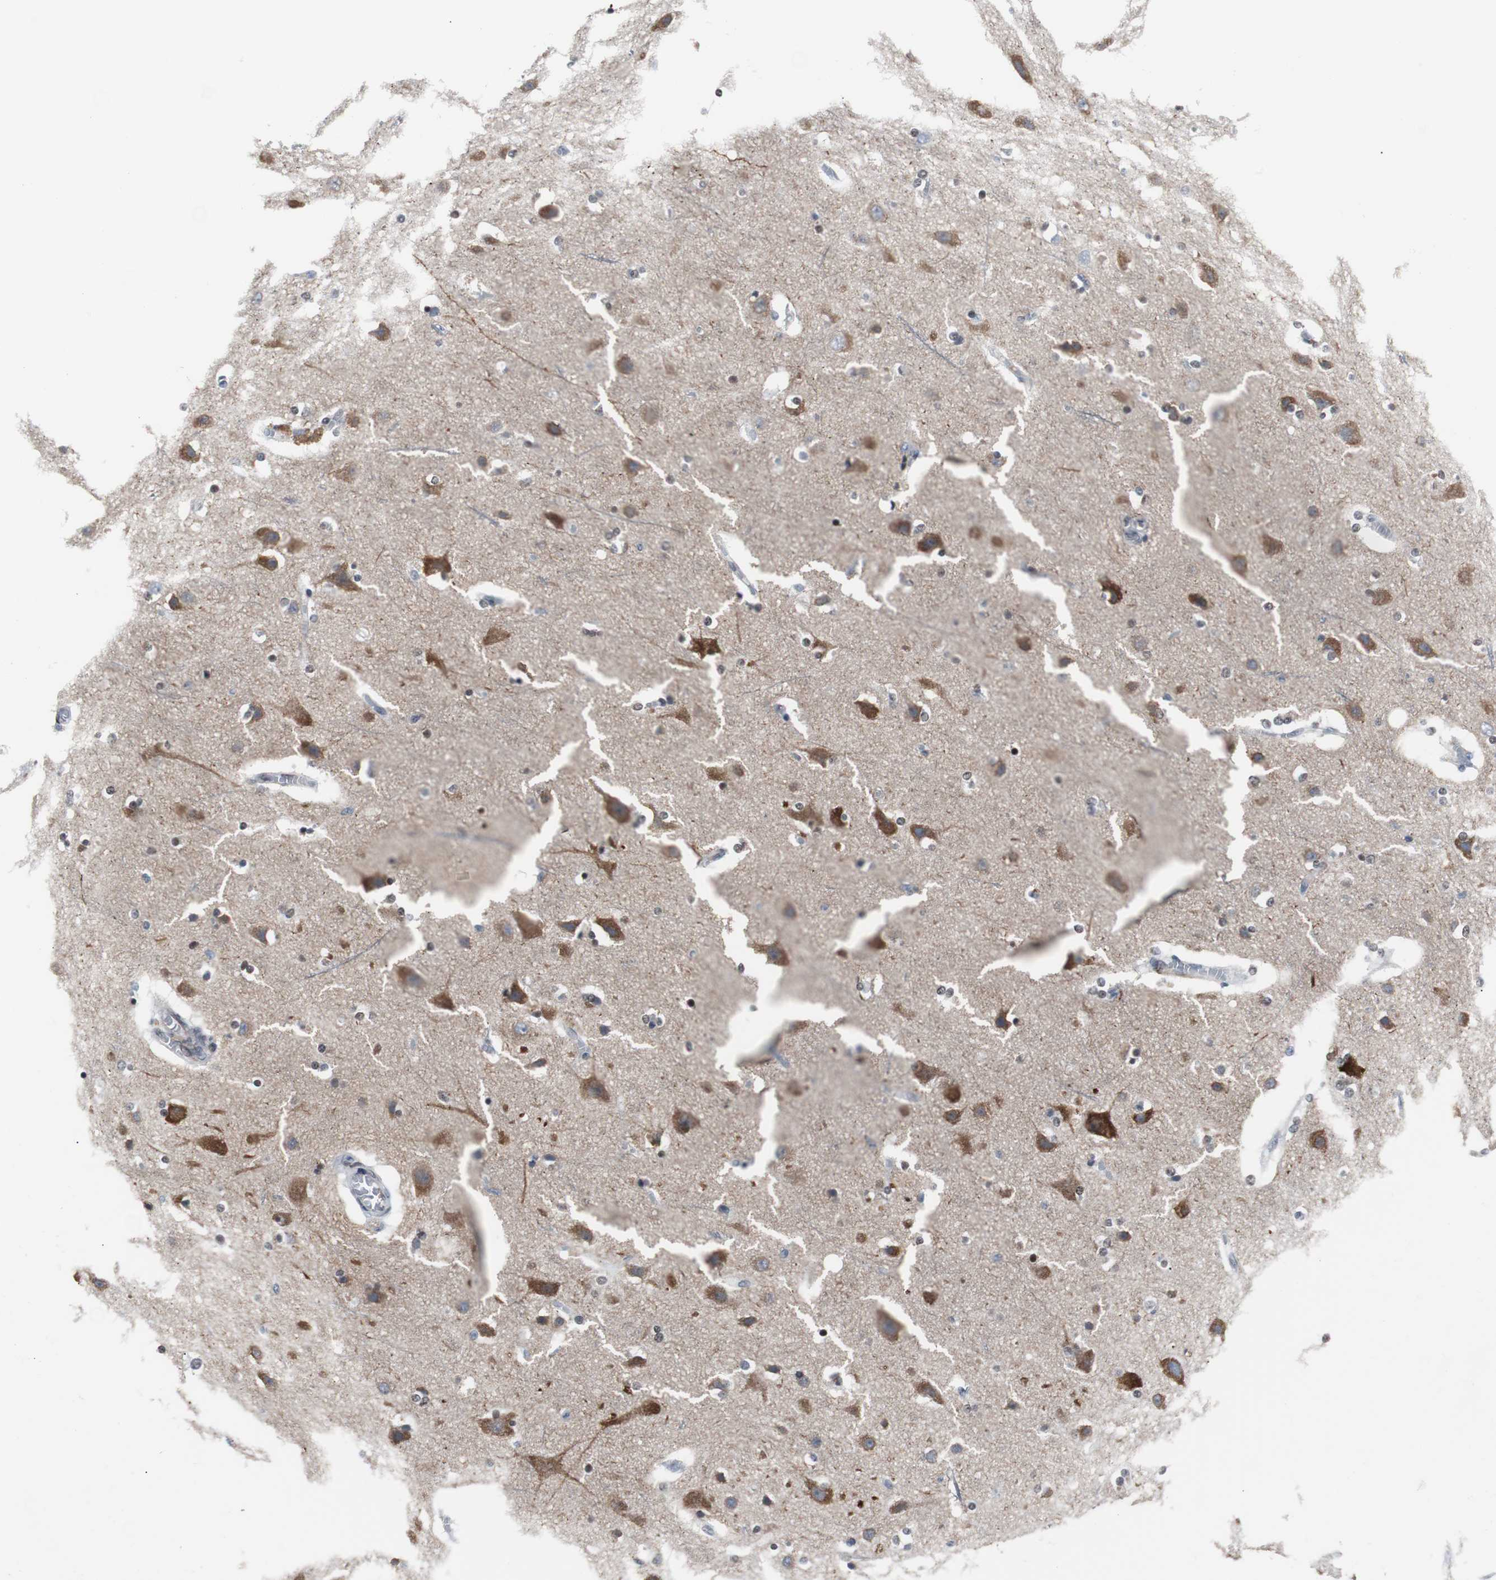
{"staining": {"intensity": "negative", "quantity": "none", "location": "none"}, "tissue": "cerebral cortex", "cell_type": "Endothelial cells", "image_type": "normal", "snomed": [{"axis": "morphology", "description": "Normal tissue, NOS"}, {"axis": "topography", "description": "Cerebral cortex"}], "caption": "IHC histopathology image of normal cerebral cortex stained for a protein (brown), which demonstrates no expression in endothelial cells. (Stains: DAB IHC with hematoxylin counter stain, Microscopy: brightfield microscopy at high magnification).", "gene": "ZHX2", "patient": {"sex": "female", "age": 54}}